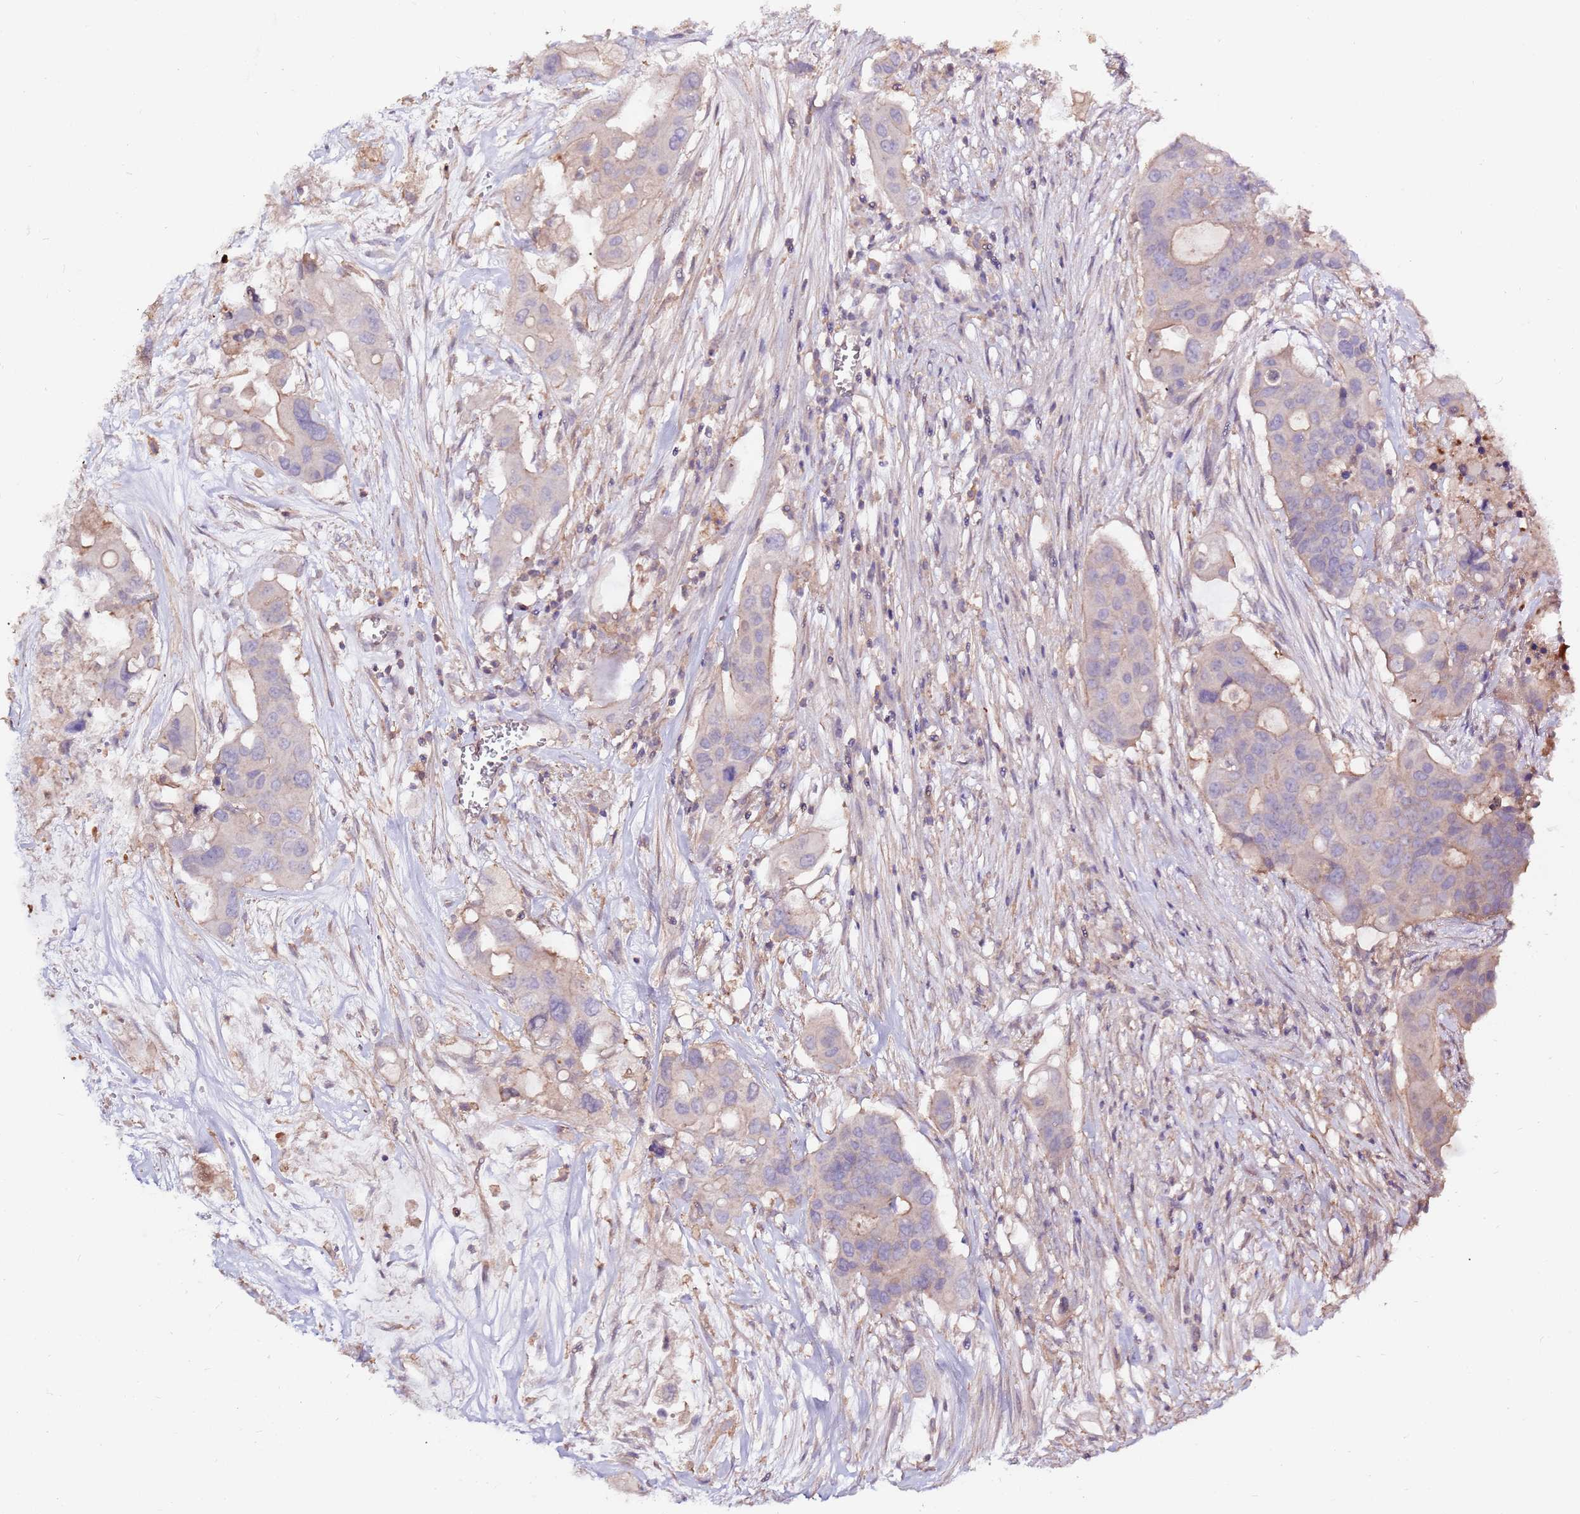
{"staining": {"intensity": "negative", "quantity": "none", "location": "none"}, "tissue": "colorectal cancer", "cell_type": "Tumor cells", "image_type": "cancer", "snomed": [{"axis": "morphology", "description": "Adenocarcinoma, NOS"}, {"axis": "topography", "description": "Colon"}], "caption": "High power microscopy photomicrograph of an IHC histopathology image of adenocarcinoma (colorectal), revealing no significant expression in tumor cells.", "gene": "EVA1B", "patient": {"sex": "male", "age": 77}}